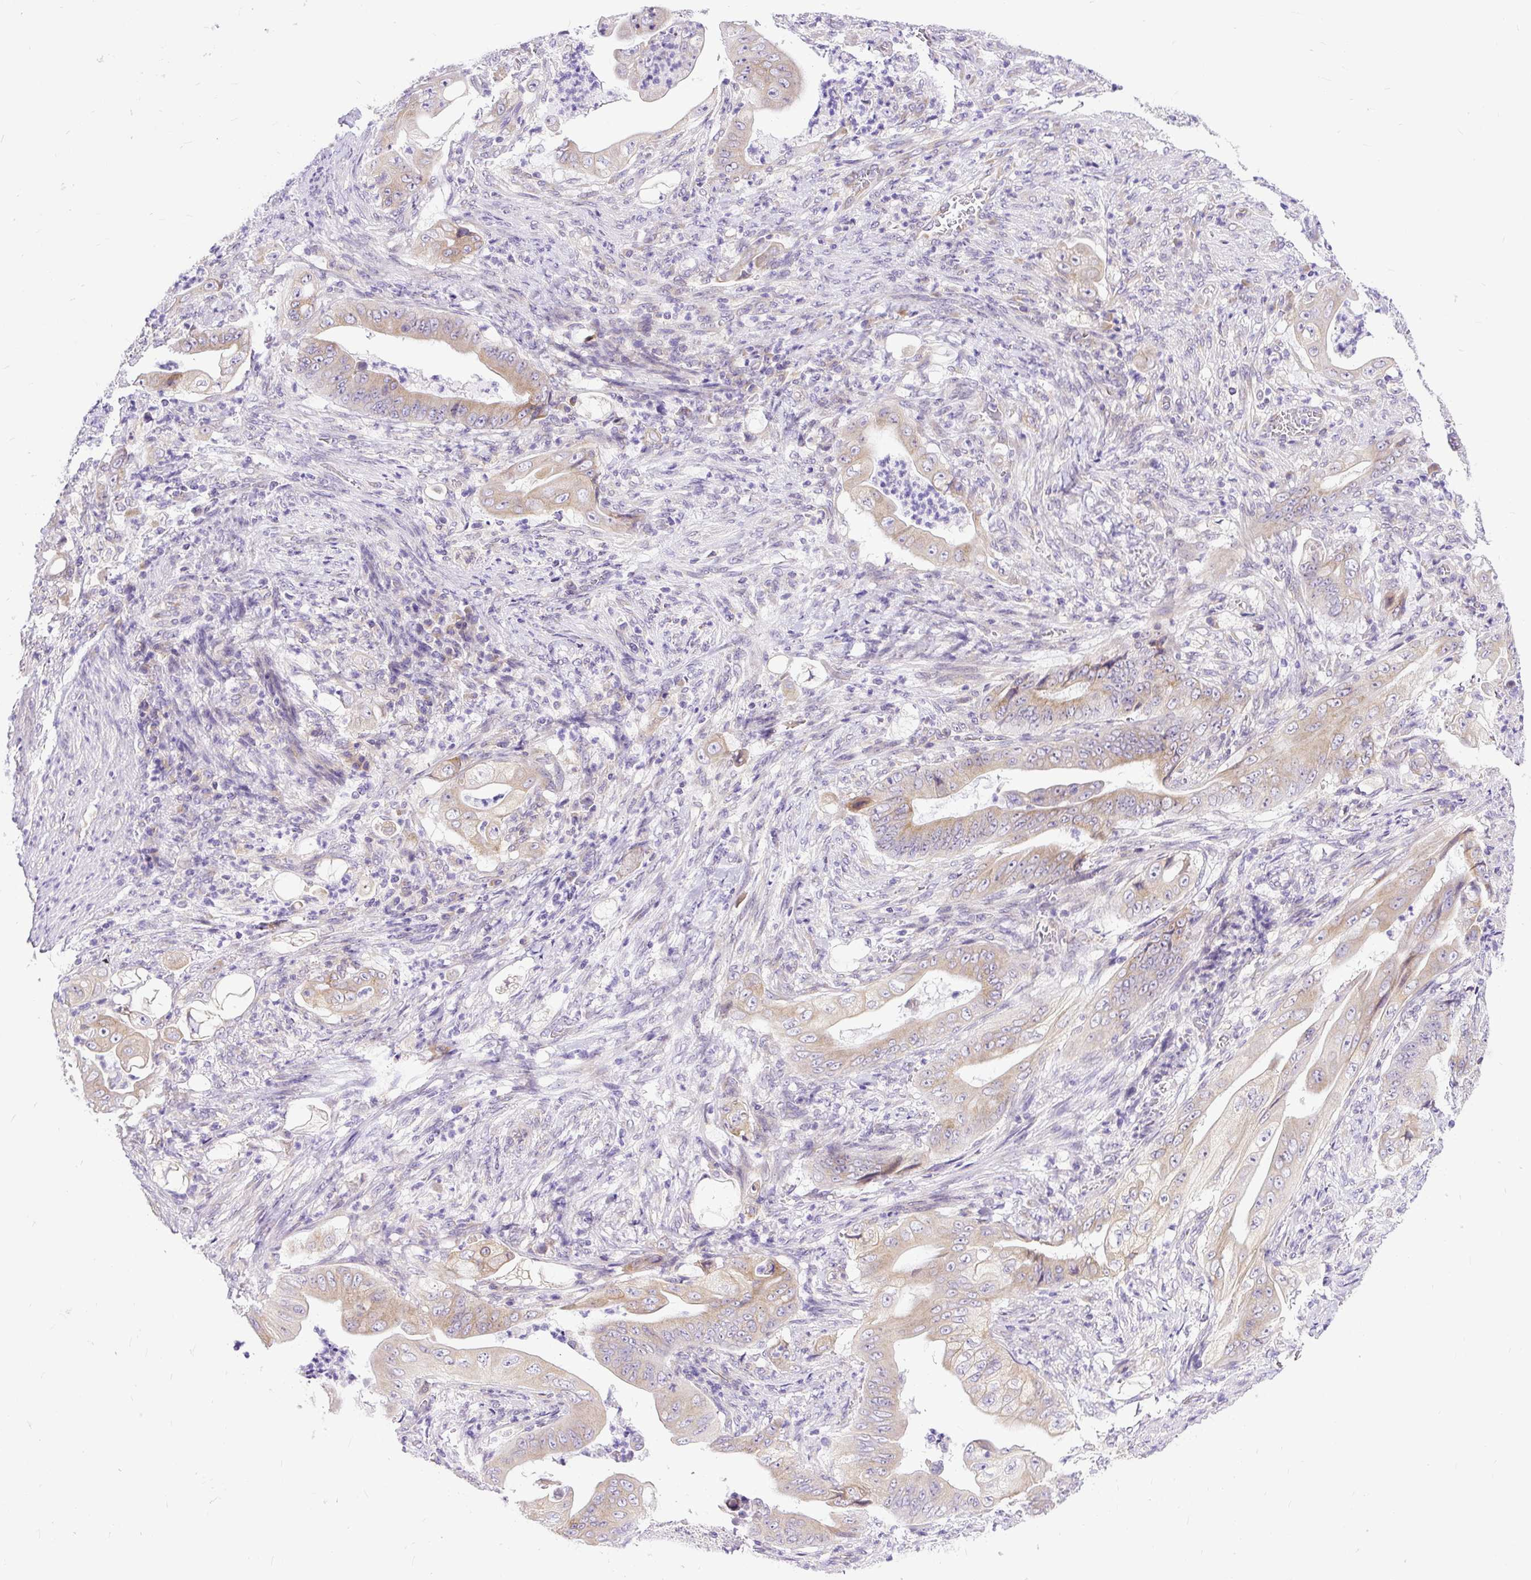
{"staining": {"intensity": "weak", "quantity": ">75%", "location": "cytoplasmic/membranous"}, "tissue": "stomach cancer", "cell_type": "Tumor cells", "image_type": "cancer", "snomed": [{"axis": "morphology", "description": "Adenocarcinoma, NOS"}, {"axis": "topography", "description": "Stomach"}], "caption": "Protein expression analysis of stomach adenocarcinoma shows weak cytoplasmic/membranous positivity in approximately >75% of tumor cells.", "gene": "AMFR", "patient": {"sex": "female", "age": 73}}